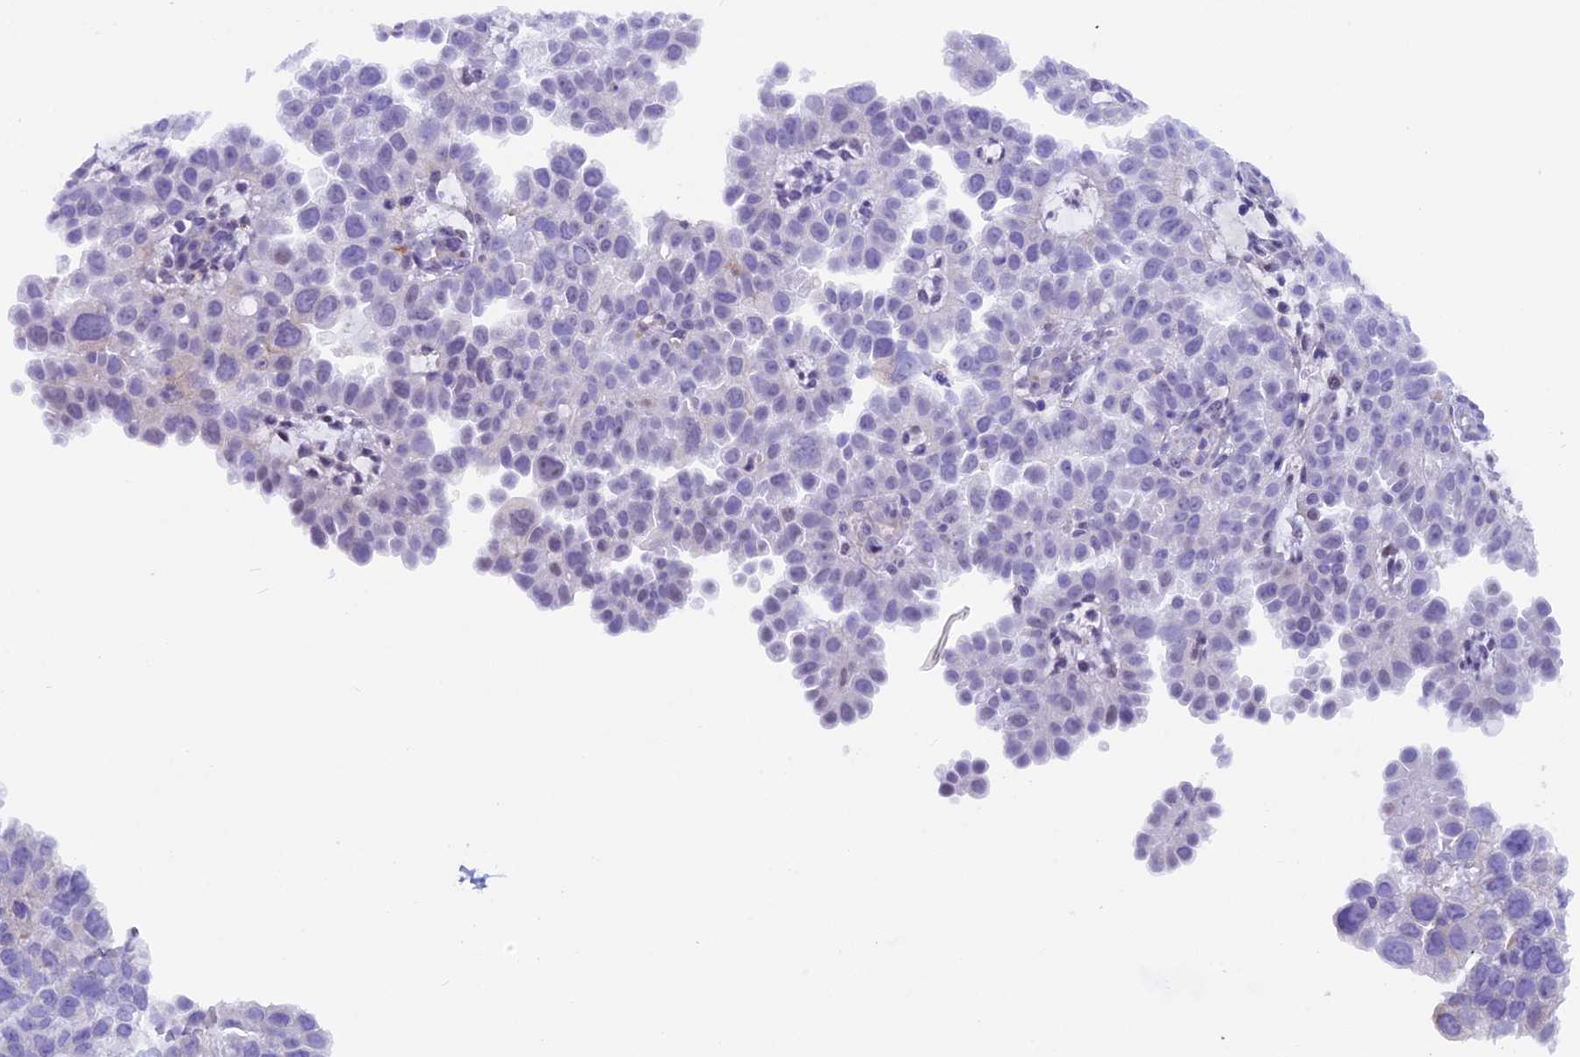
{"staining": {"intensity": "negative", "quantity": "none", "location": "none"}, "tissue": "endometrial cancer", "cell_type": "Tumor cells", "image_type": "cancer", "snomed": [{"axis": "morphology", "description": "Adenocarcinoma, NOS"}, {"axis": "topography", "description": "Endometrium"}], "caption": "High power microscopy histopathology image of an immunohistochemistry micrograph of endometrial cancer, revealing no significant positivity in tumor cells.", "gene": "RTTN", "patient": {"sex": "female", "age": 85}}